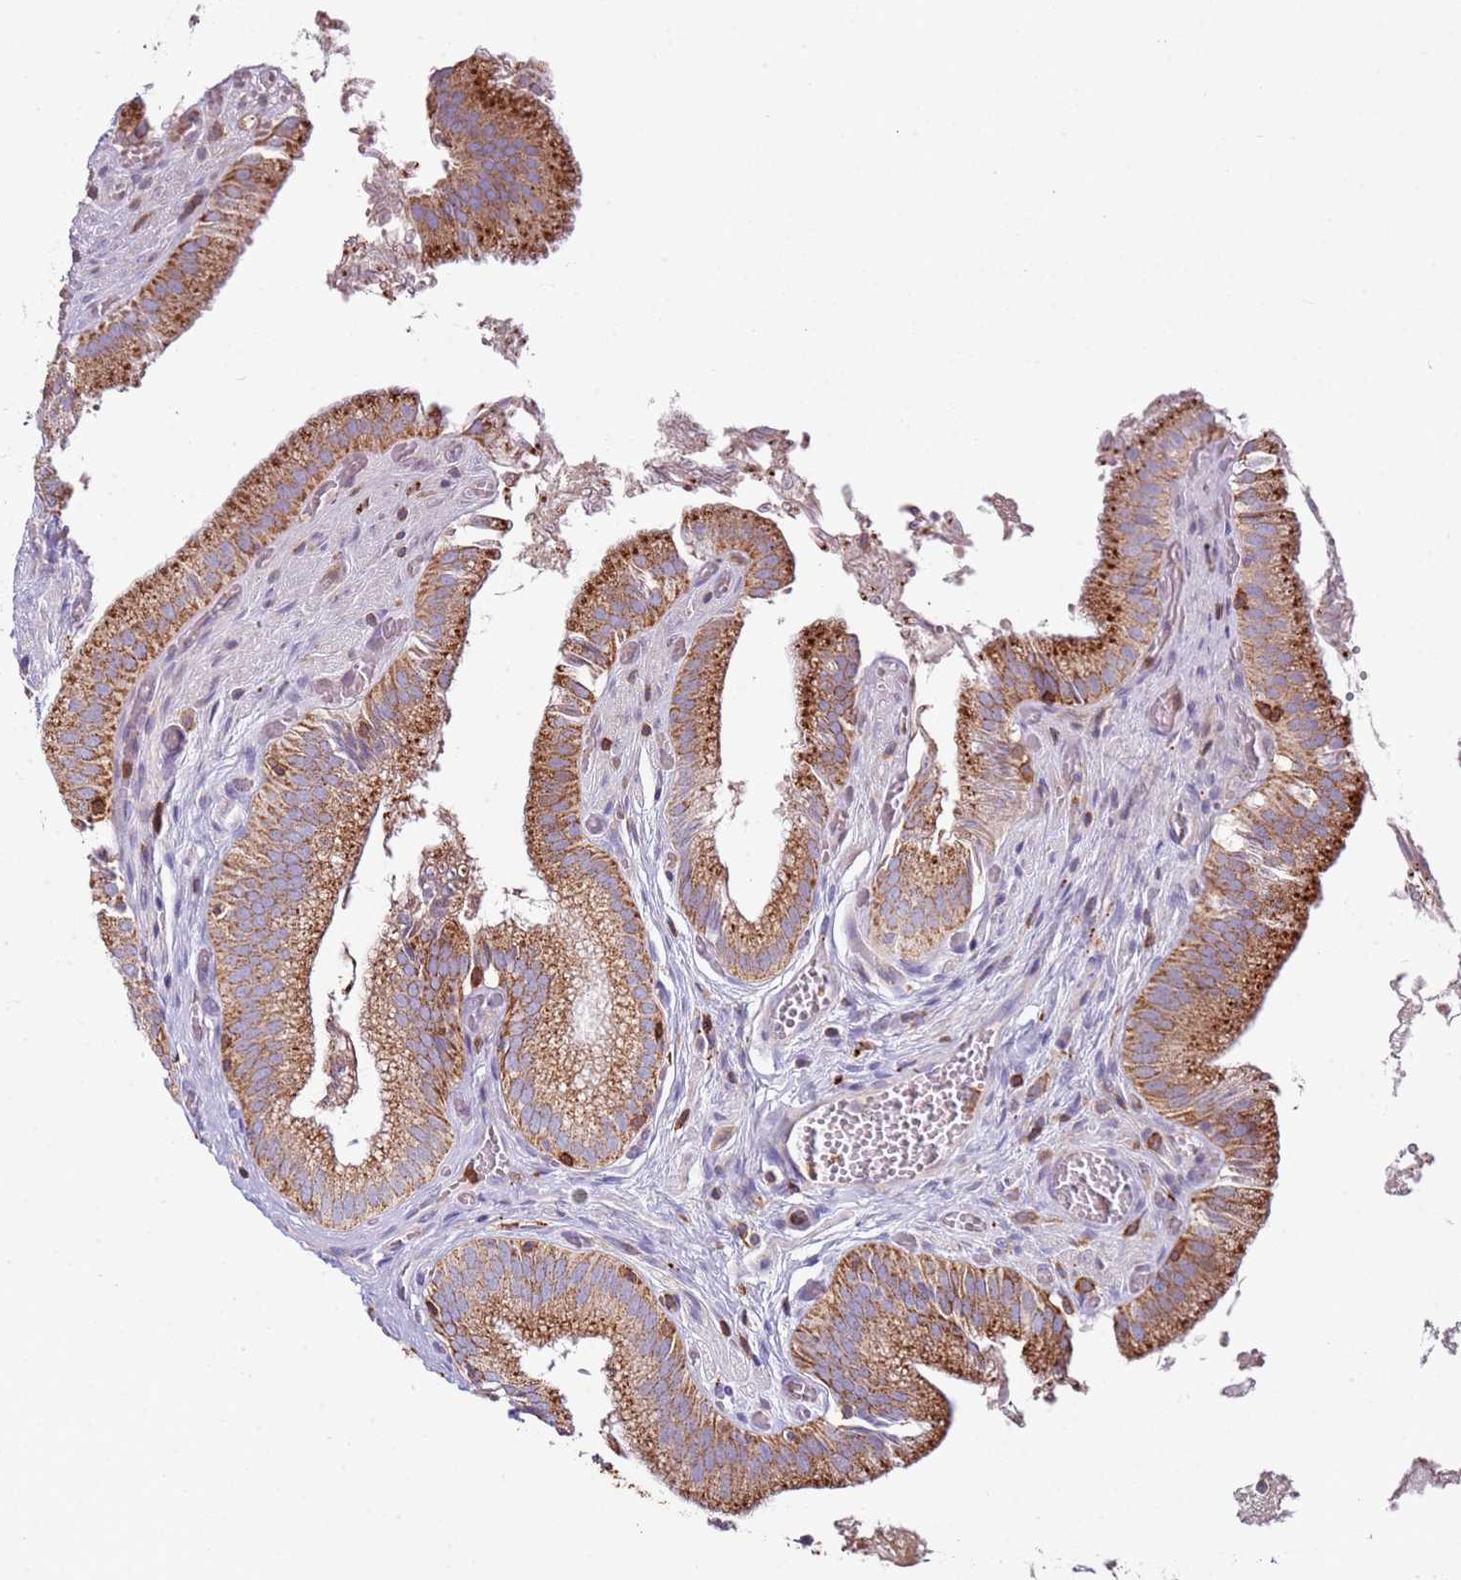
{"staining": {"intensity": "strong", "quantity": ">75%", "location": "cytoplasmic/membranous"}, "tissue": "gallbladder", "cell_type": "Glandular cells", "image_type": "normal", "snomed": [{"axis": "morphology", "description": "Normal tissue, NOS"}, {"axis": "topography", "description": "Gallbladder"}, {"axis": "topography", "description": "Peripheral nerve tissue"}], "caption": "Protein positivity by immunohistochemistry demonstrates strong cytoplasmic/membranous expression in approximately >75% of glandular cells in normal gallbladder.", "gene": "TTPAL", "patient": {"sex": "male", "age": 17}}